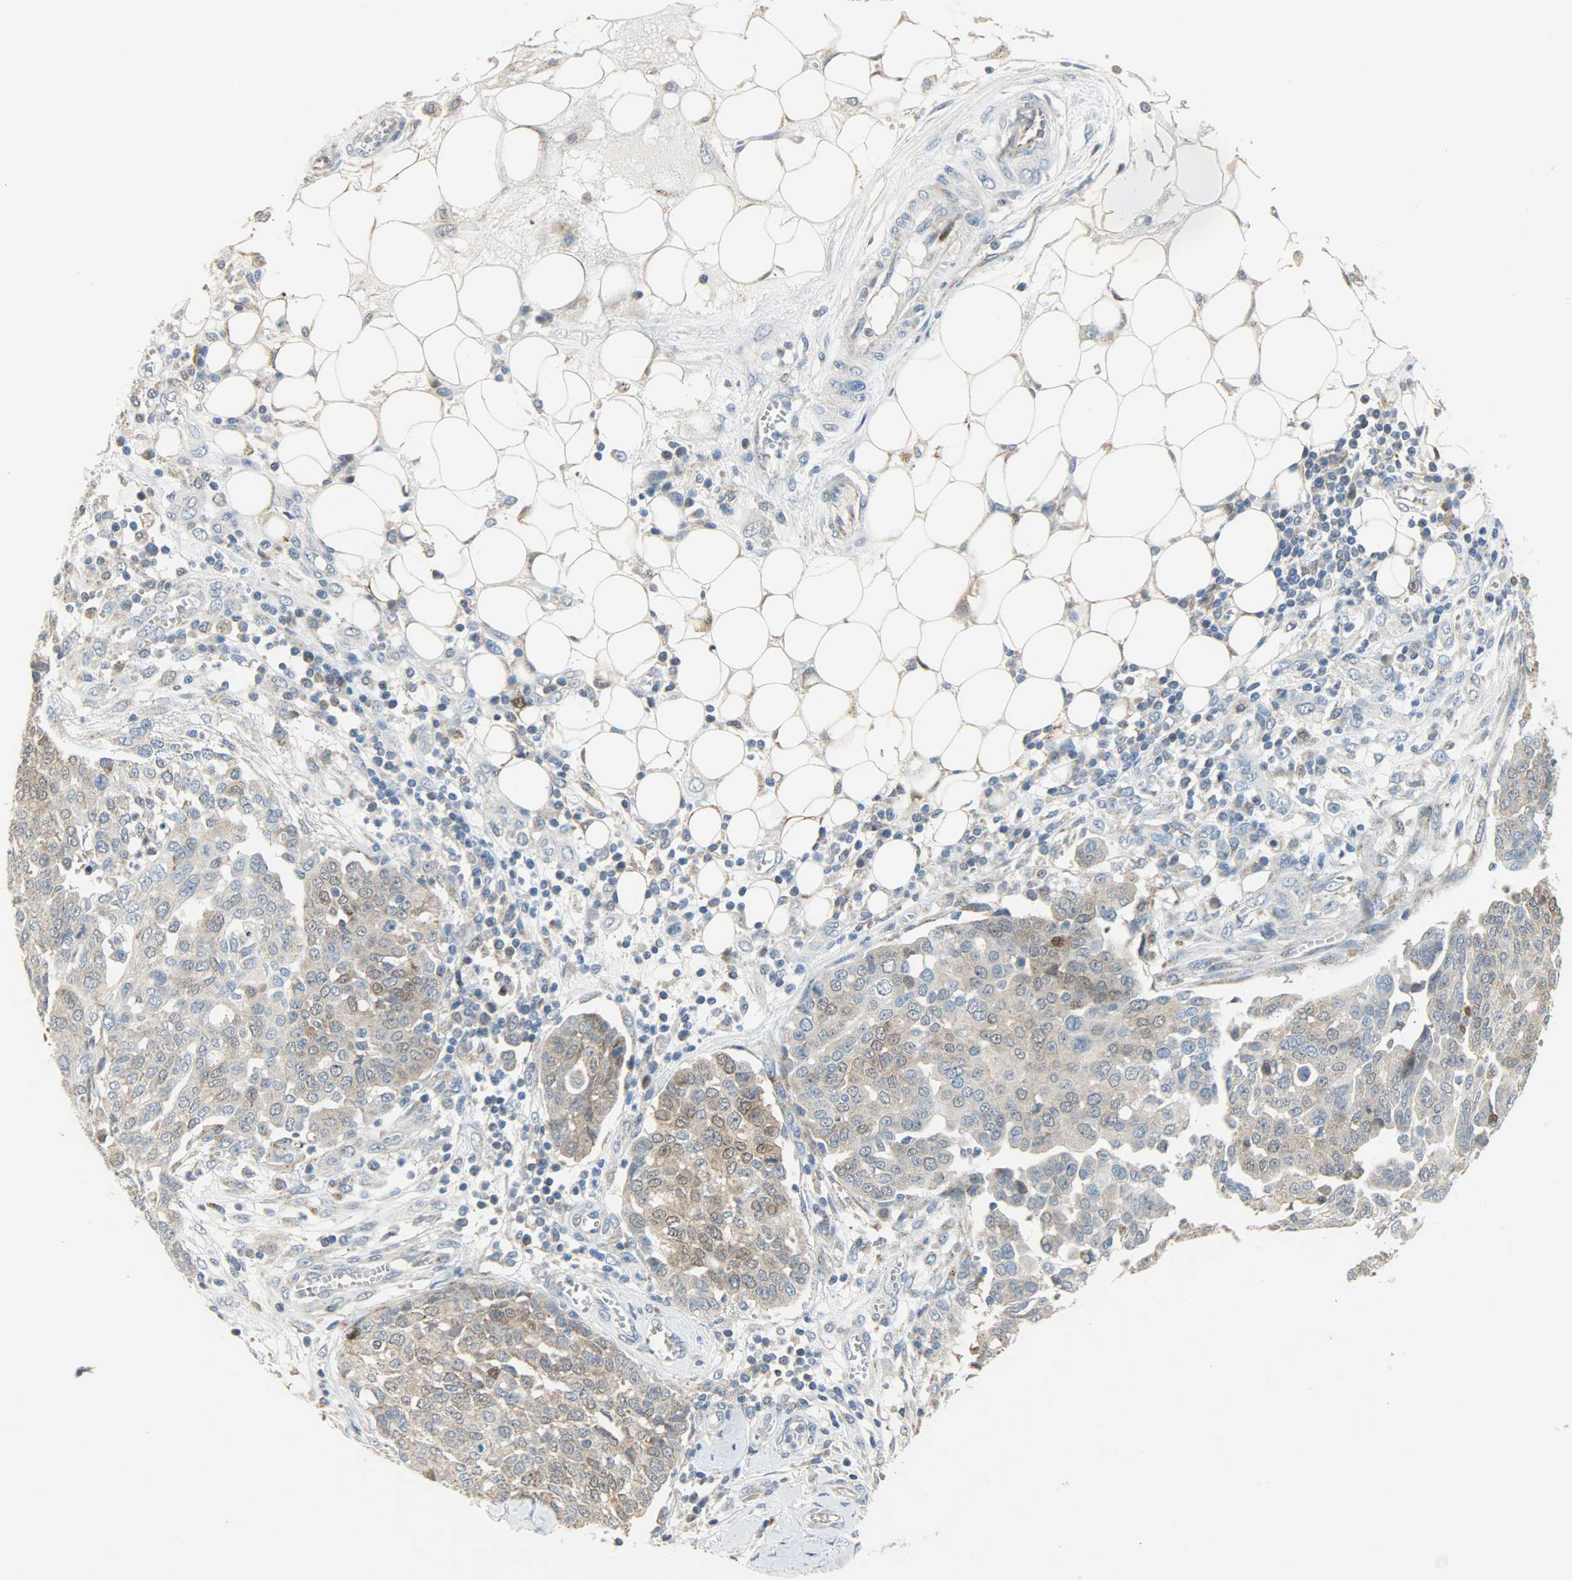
{"staining": {"intensity": "weak", "quantity": "25%-75%", "location": "cytoplasmic/membranous"}, "tissue": "ovarian cancer", "cell_type": "Tumor cells", "image_type": "cancer", "snomed": [{"axis": "morphology", "description": "Cystadenocarcinoma, serous, NOS"}, {"axis": "topography", "description": "Soft tissue"}, {"axis": "topography", "description": "Ovary"}], "caption": "Immunohistochemical staining of ovarian cancer exhibits weak cytoplasmic/membranous protein staining in approximately 25%-75% of tumor cells.", "gene": "PPP1R1B", "patient": {"sex": "female", "age": 57}}